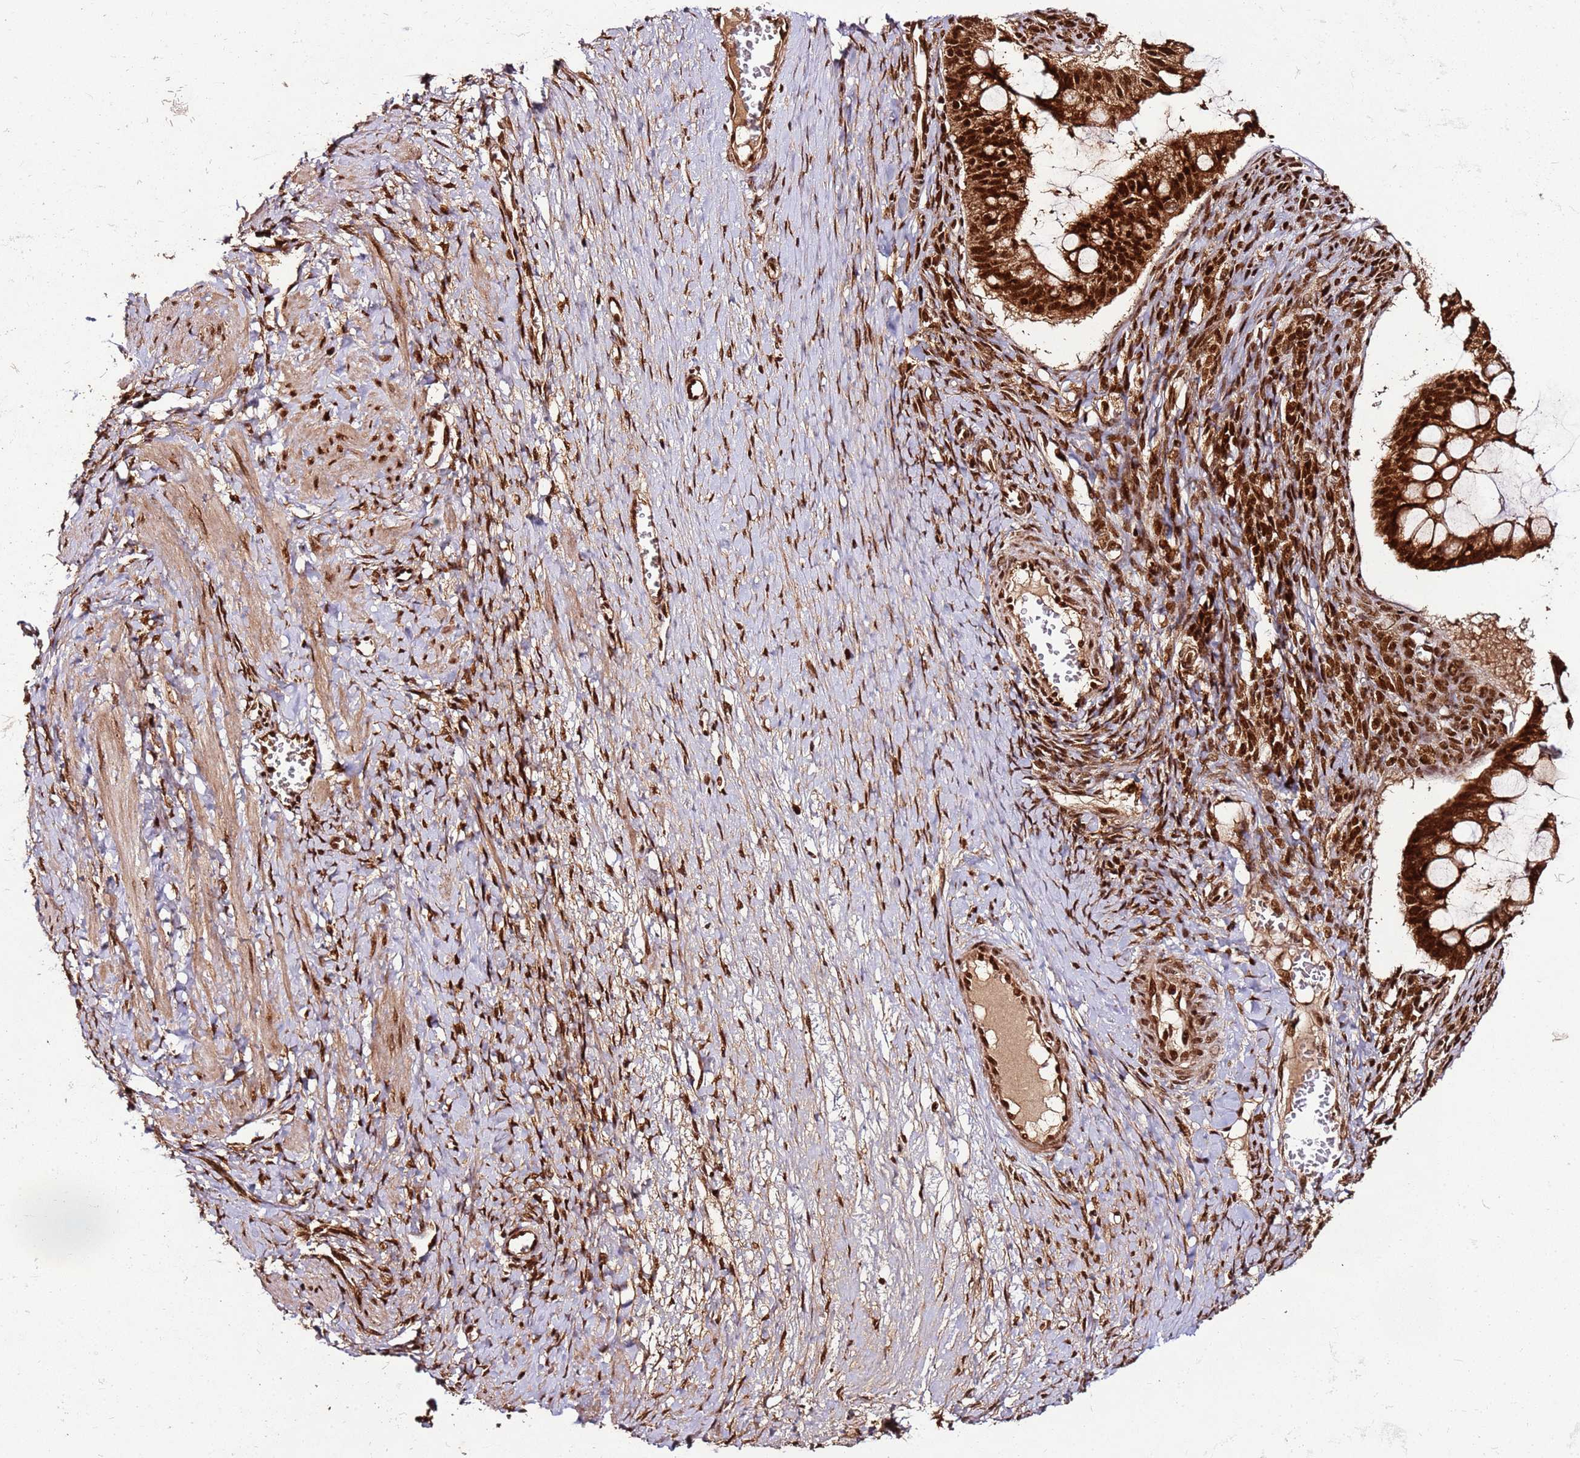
{"staining": {"intensity": "strong", "quantity": ">75%", "location": "cytoplasmic/membranous,nuclear"}, "tissue": "ovarian cancer", "cell_type": "Tumor cells", "image_type": "cancer", "snomed": [{"axis": "morphology", "description": "Cystadenocarcinoma, mucinous, NOS"}, {"axis": "topography", "description": "Ovary"}], "caption": "DAB immunohistochemical staining of ovarian mucinous cystadenocarcinoma demonstrates strong cytoplasmic/membranous and nuclear protein expression in about >75% of tumor cells.", "gene": "XRN2", "patient": {"sex": "female", "age": 73}}